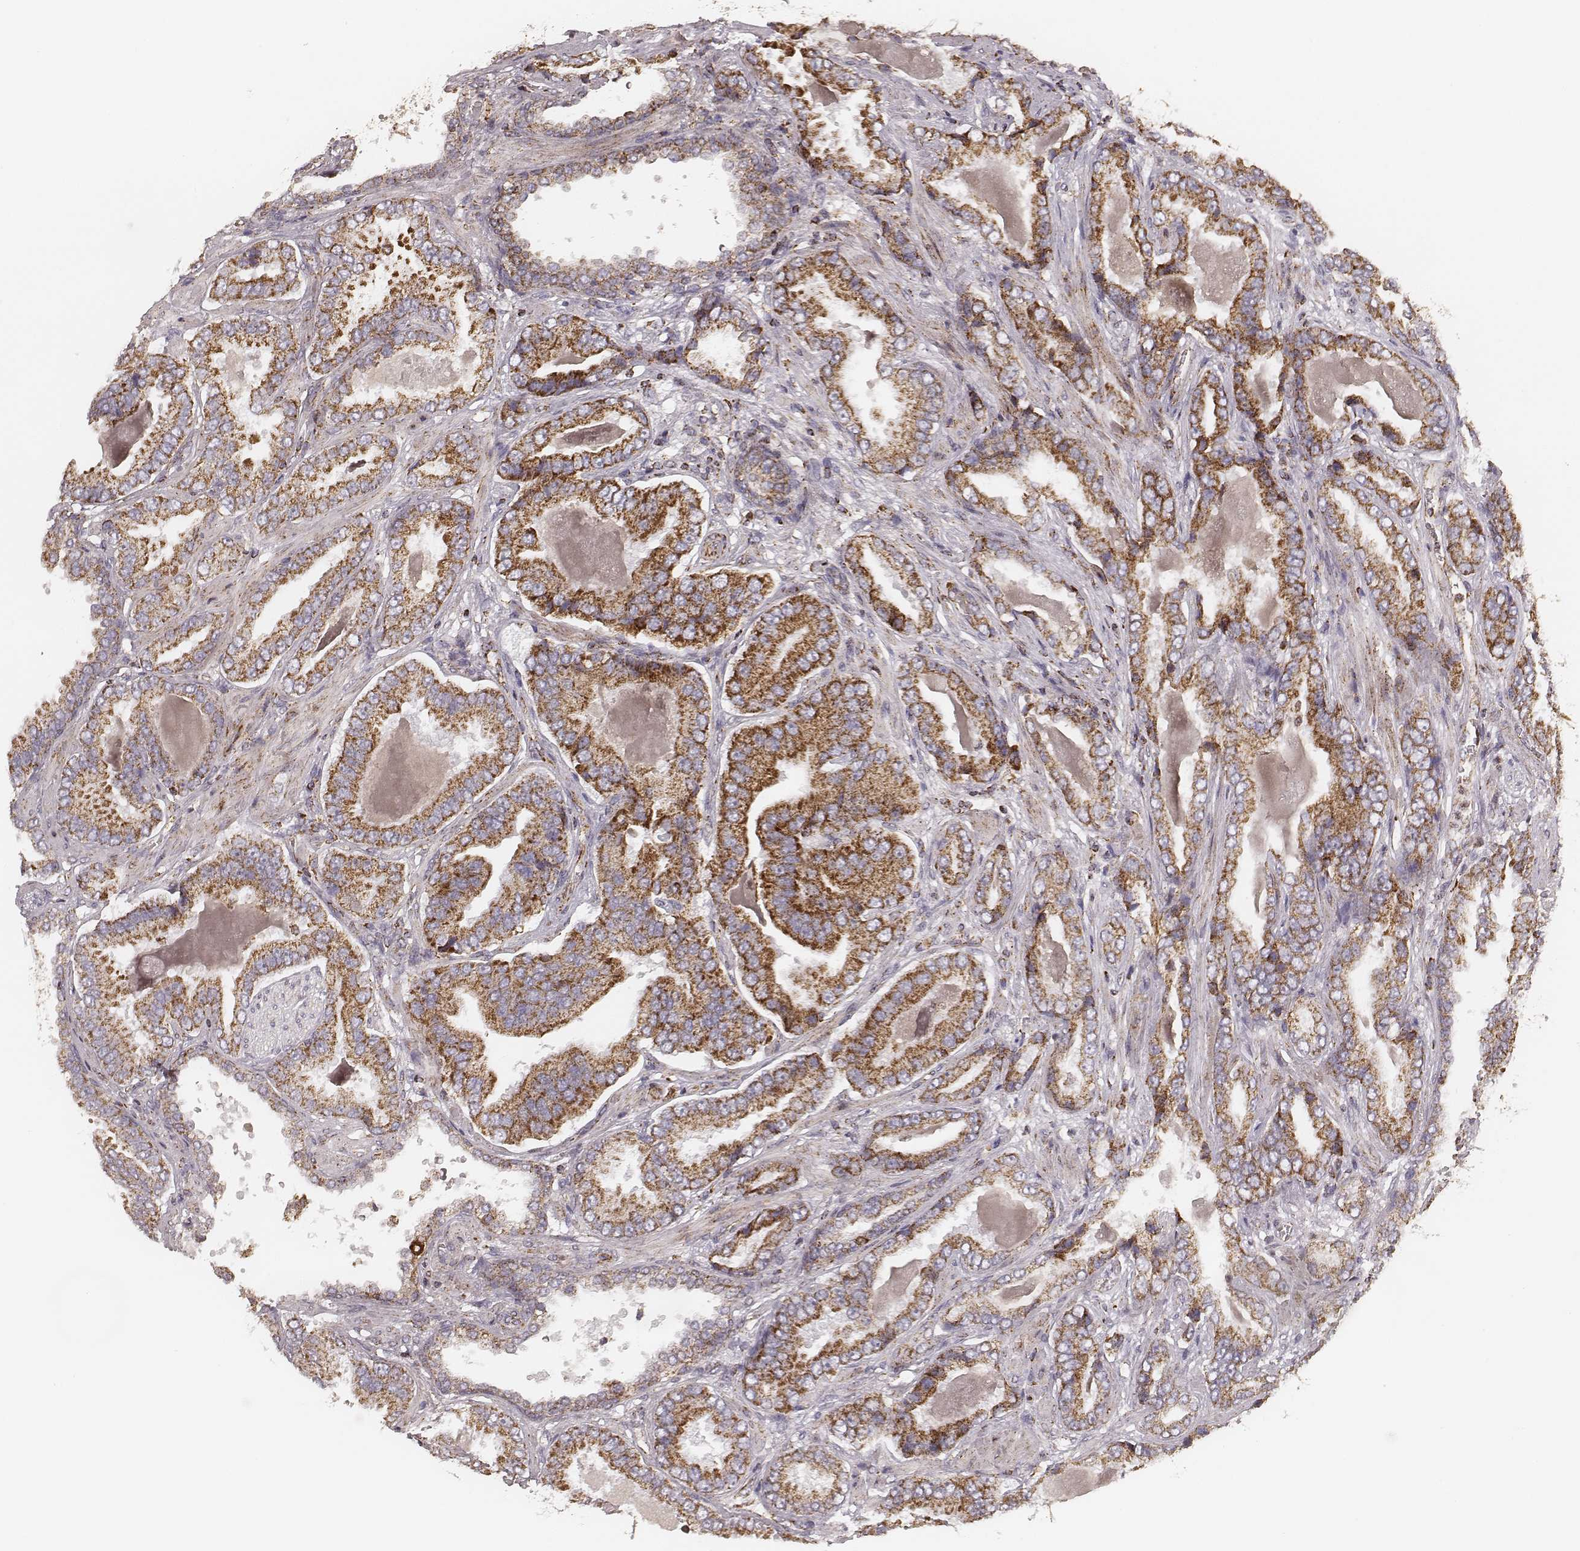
{"staining": {"intensity": "strong", "quantity": ">75%", "location": "cytoplasmic/membranous"}, "tissue": "prostate cancer", "cell_type": "Tumor cells", "image_type": "cancer", "snomed": [{"axis": "morphology", "description": "Adenocarcinoma, NOS"}, {"axis": "topography", "description": "Prostate"}], "caption": "Immunohistochemistry histopathology image of neoplastic tissue: human adenocarcinoma (prostate) stained using immunohistochemistry (IHC) displays high levels of strong protein expression localized specifically in the cytoplasmic/membranous of tumor cells, appearing as a cytoplasmic/membranous brown color.", "gene": "CS", "patient": {"sex": "male", "age": 64}}